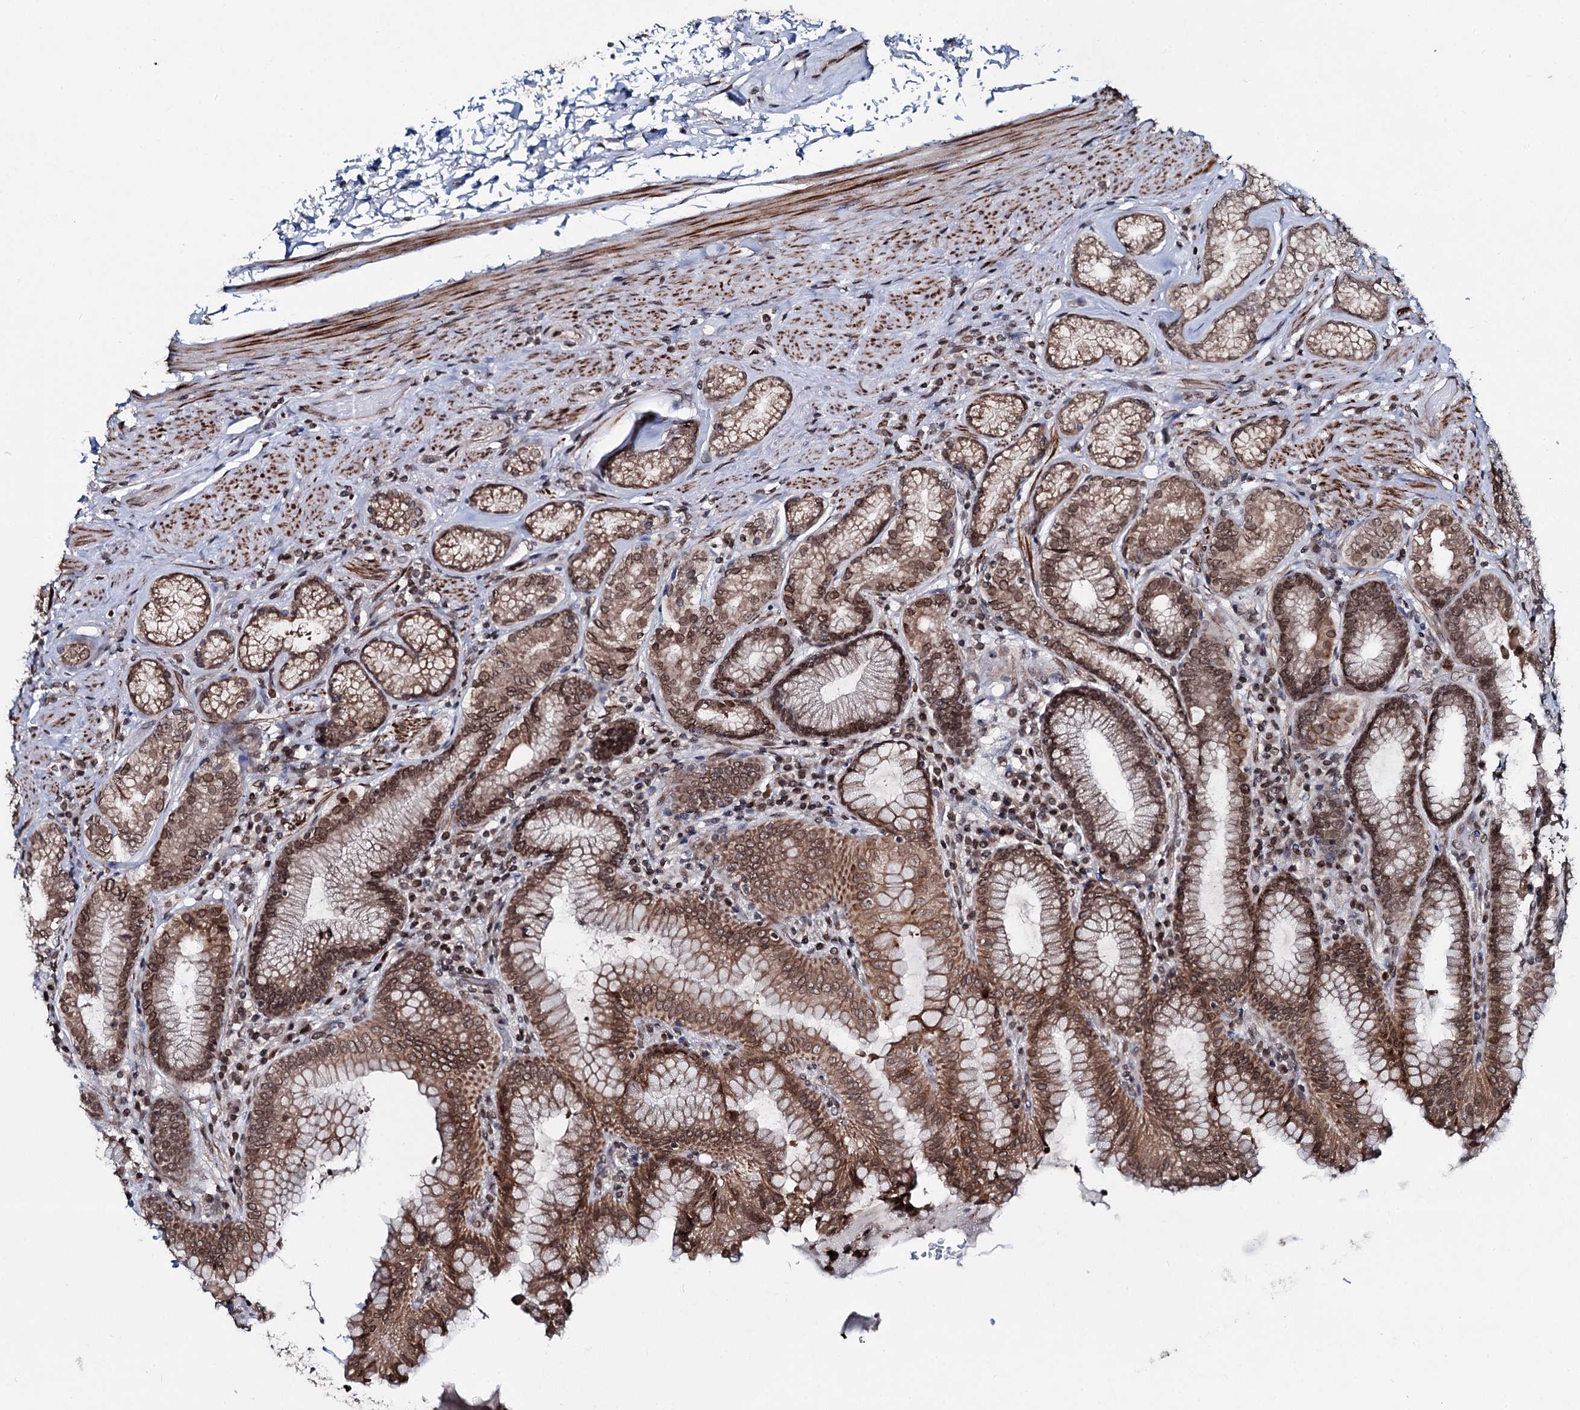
{"staining": {"intensity": "moderate", "quantity": "25%-75%", "location": "cytoplasmic/membranous,nuclear"}, "tissue": "stomach", "cell_type": "Glandular cells", "image_type": "normal", "snomed": [{"axis": "morphology", "description": "Normal tissue, NOS"}, {"axis": "topography", "description": "Stomach, upper"}, {"axis": "topography", "description": "Stomach, lower"}], "caption": "The image demonstrates immunohistochemical staining of normal stomach. There is moderate cytoplasmic/membranous,nuclear expression is identified in about 25%-75% of glandular cells.", "gene": "RNF6", "patient": {"sex": "female", "age": 76}}